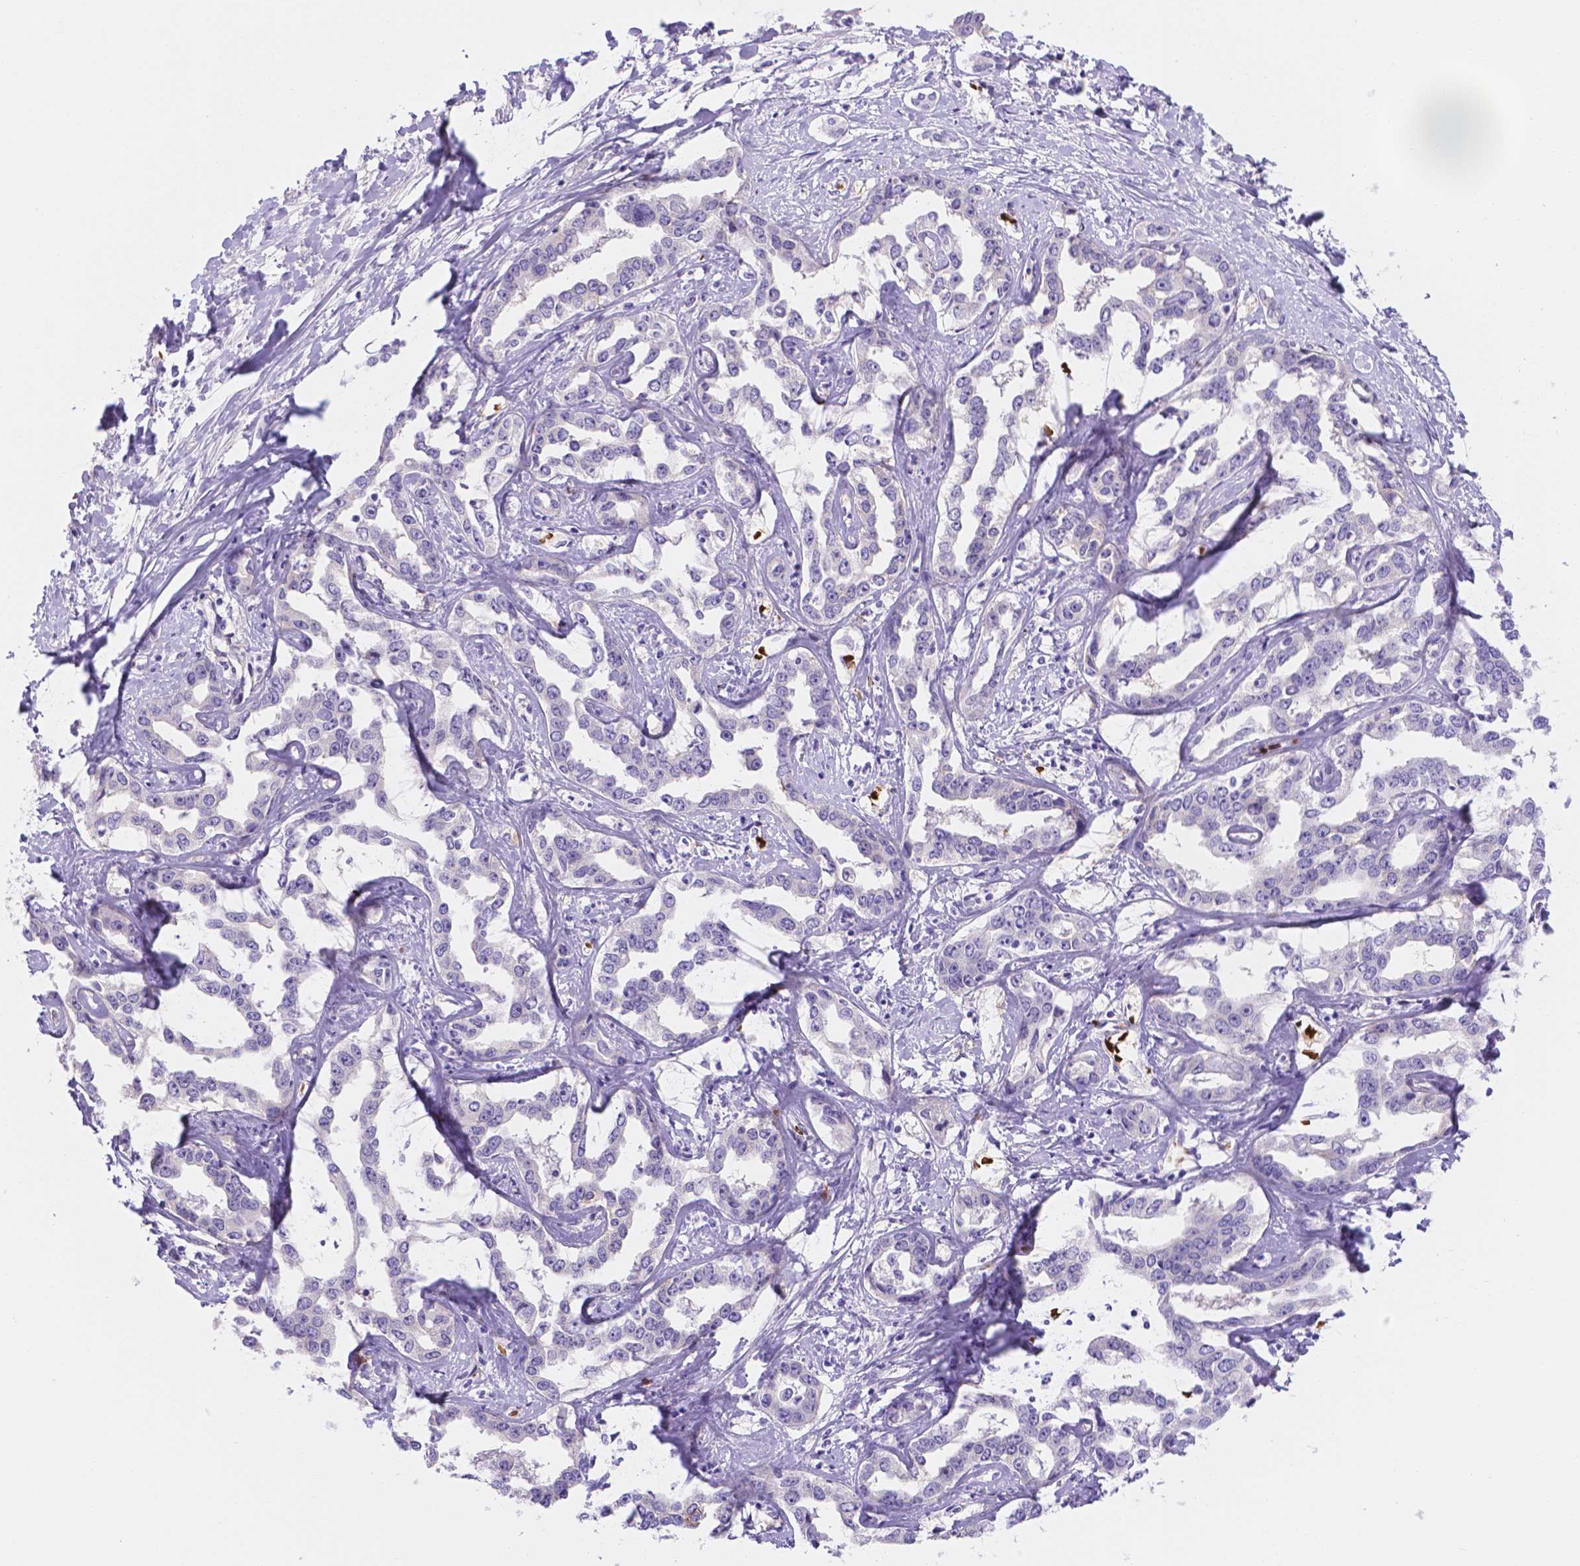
{"staining": {"intensity": "negative", "quantity": "none", "location": "none"}, "tissue": "liver cancer", "cell_type": "Tumor cells", "image_type": "cancer", "snomed": [{"axis": "morphology", "description": "Cholangiocarcinoma"}, {"axis": "topography", "description": "Liver"}], "caption": "Immunohistochemistry (IHC) photomicrograph of human cholangiocarcinoma (liver) stained for a protein (brown), which shows no staining in tumor cells.", "gene": "SLC40A1", "patient": {"sex": "male", "age": 59}}